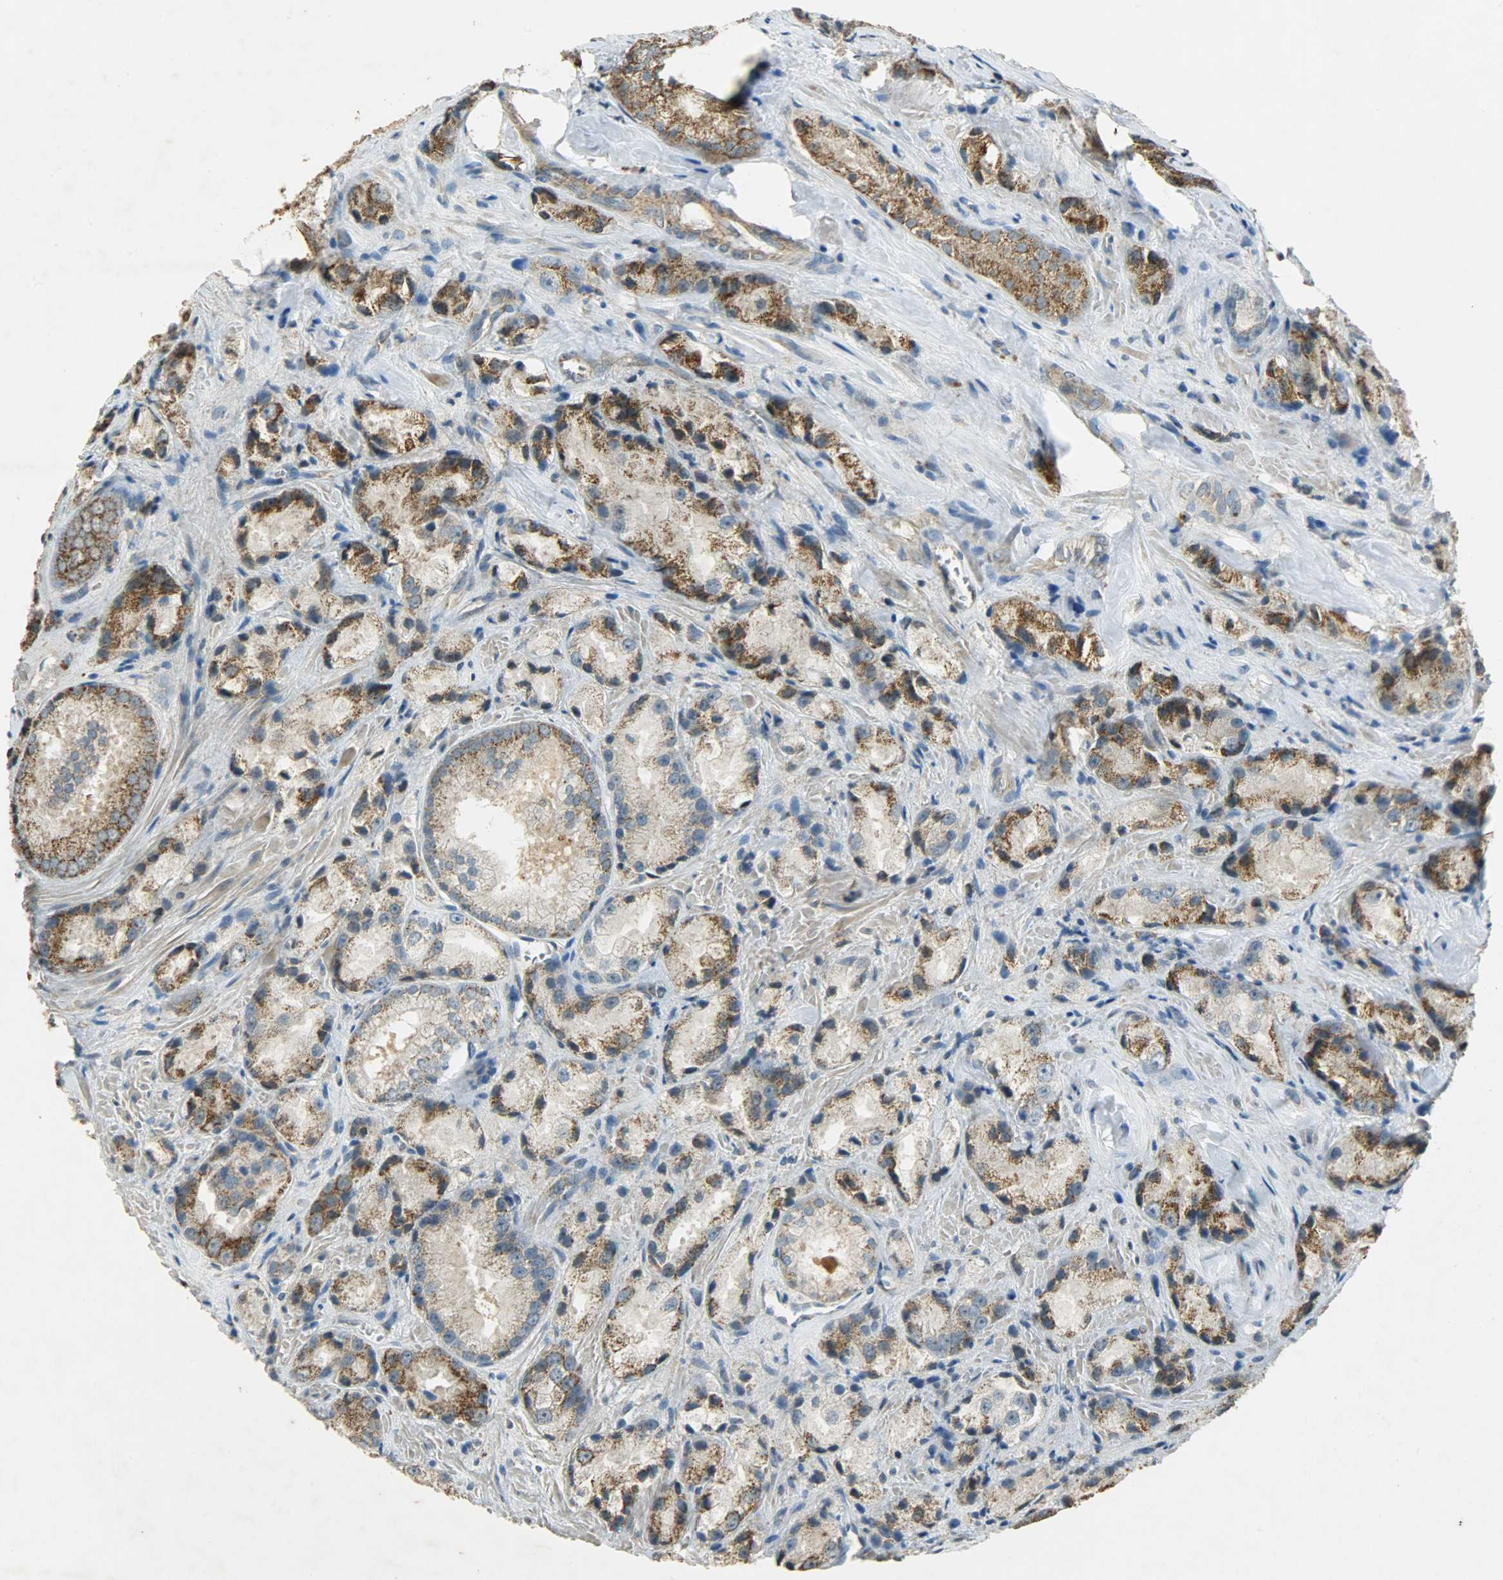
{"staining": {"intensity": "moderate", "quantity": ">75%", "location": "cytoplasmic/membranous"}, "tissue": "prostate cancer", "cell_type": "Tumor cells", "image_type": "cancer", "snomed": [{"axis": "morphology", "description": "Adenocarcinoma, Low grade"}, {"axis": "topography", "description": "Prostate"}], "caption": "This is a micrograph of immunohistochemistry staining of prostate cancer, which shows moderate expression in the cytoplasmic/membranous of tumor cells.", "gene": "HDHD5", "patient": {"sex": "male", "age": 64}}